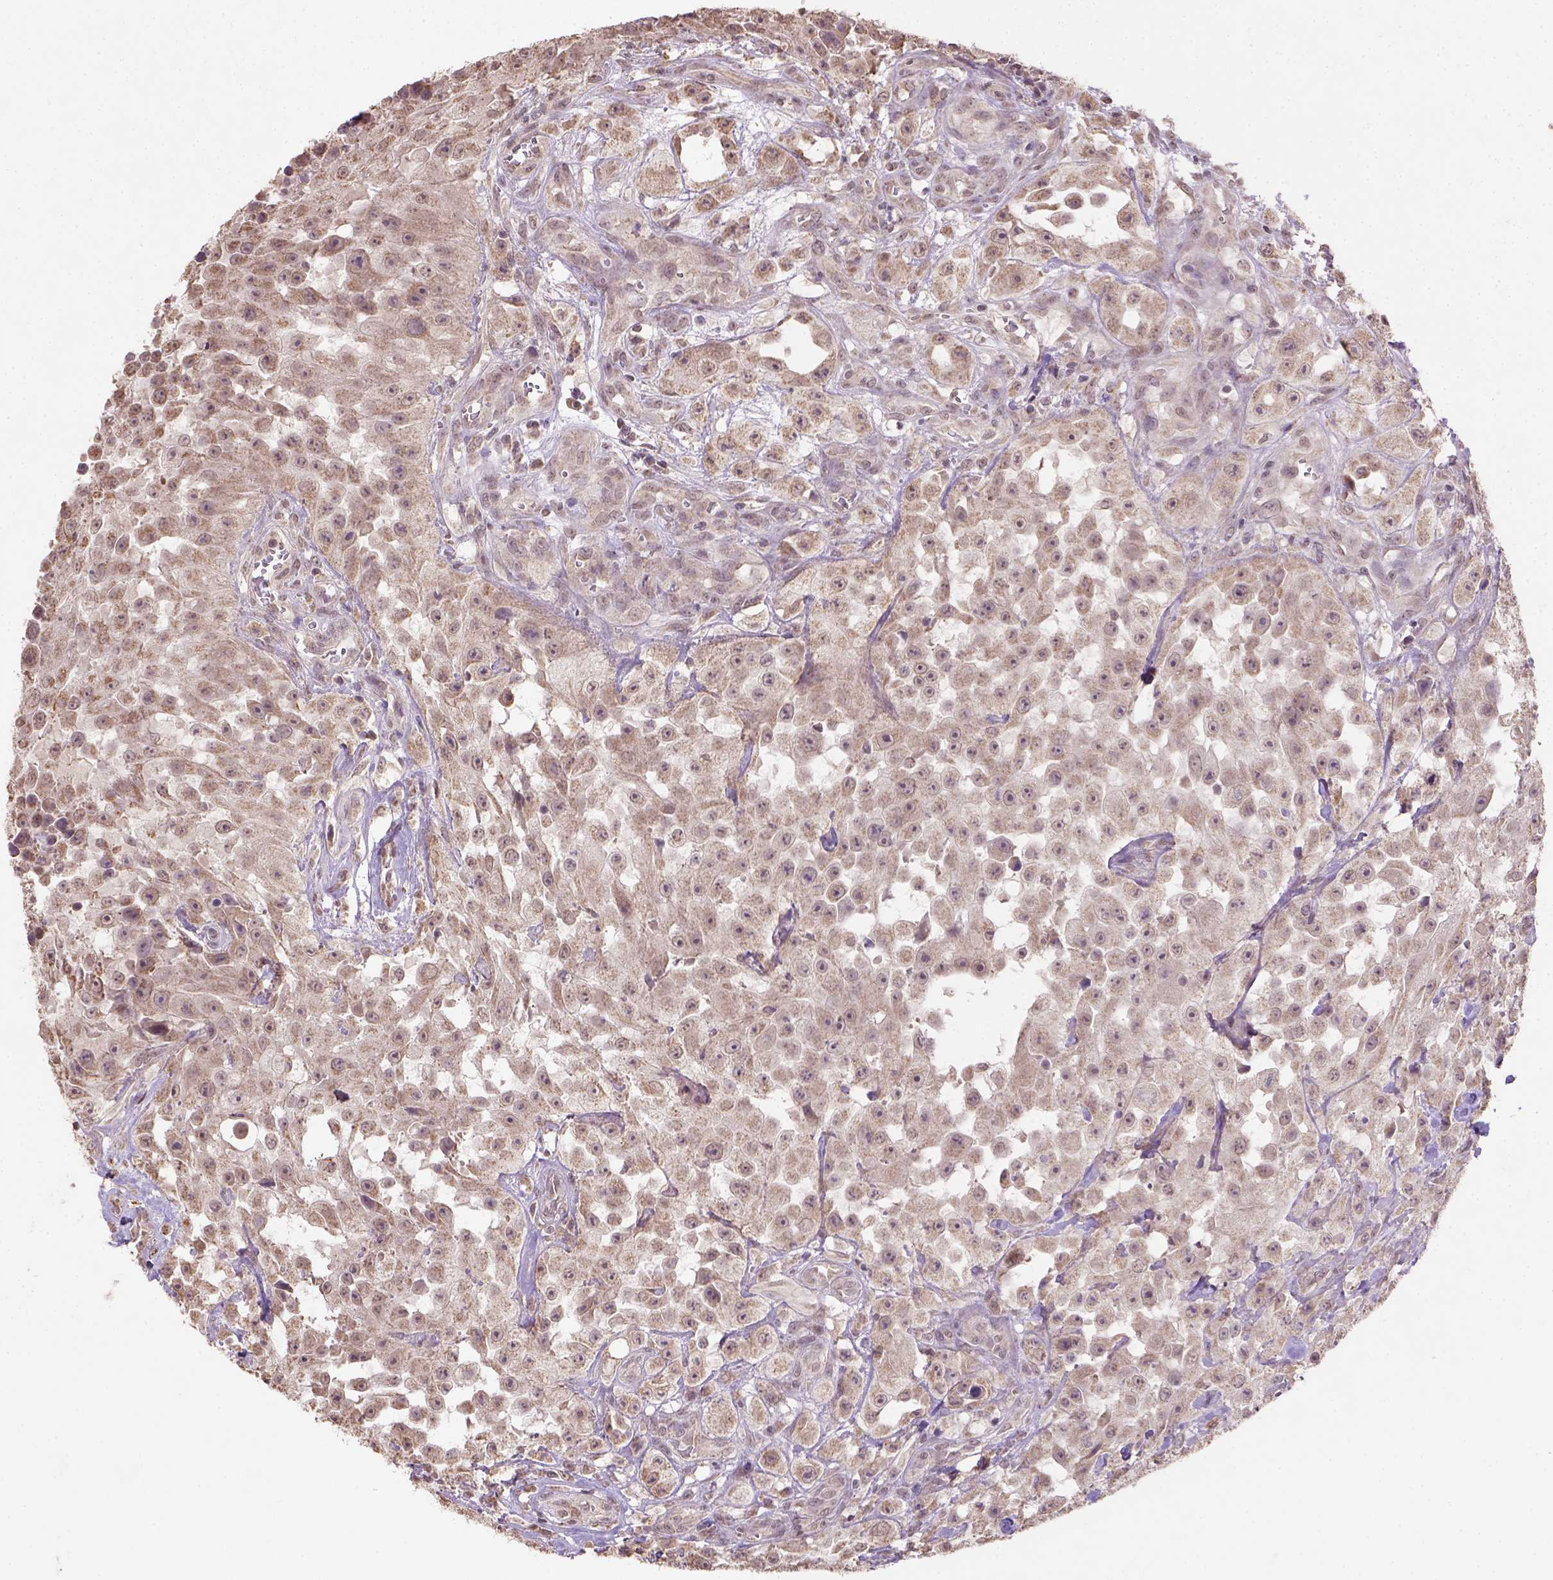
{"staining": {"intensity": "moderate", "quantity": ">75%", "location": "cytoplasmic/membranous"}, "tissue": "urothelial cancer", "cell_type": "Tumor cells", "image_type": "cancer", "snomed": [{"axis": "morphology", "description": "Urothelial carcinoma, High grade"}, {"axis": "topography", "description": "Urinary bladder"}], "caption": "Tumor cells demonstrate medium levels of moderate cytoplasmic/membranous positivity in approximately >75% of cells in urothelial cancer.", "gene": "NUDT10", "patient": {"sex": "male", "age": 79}}